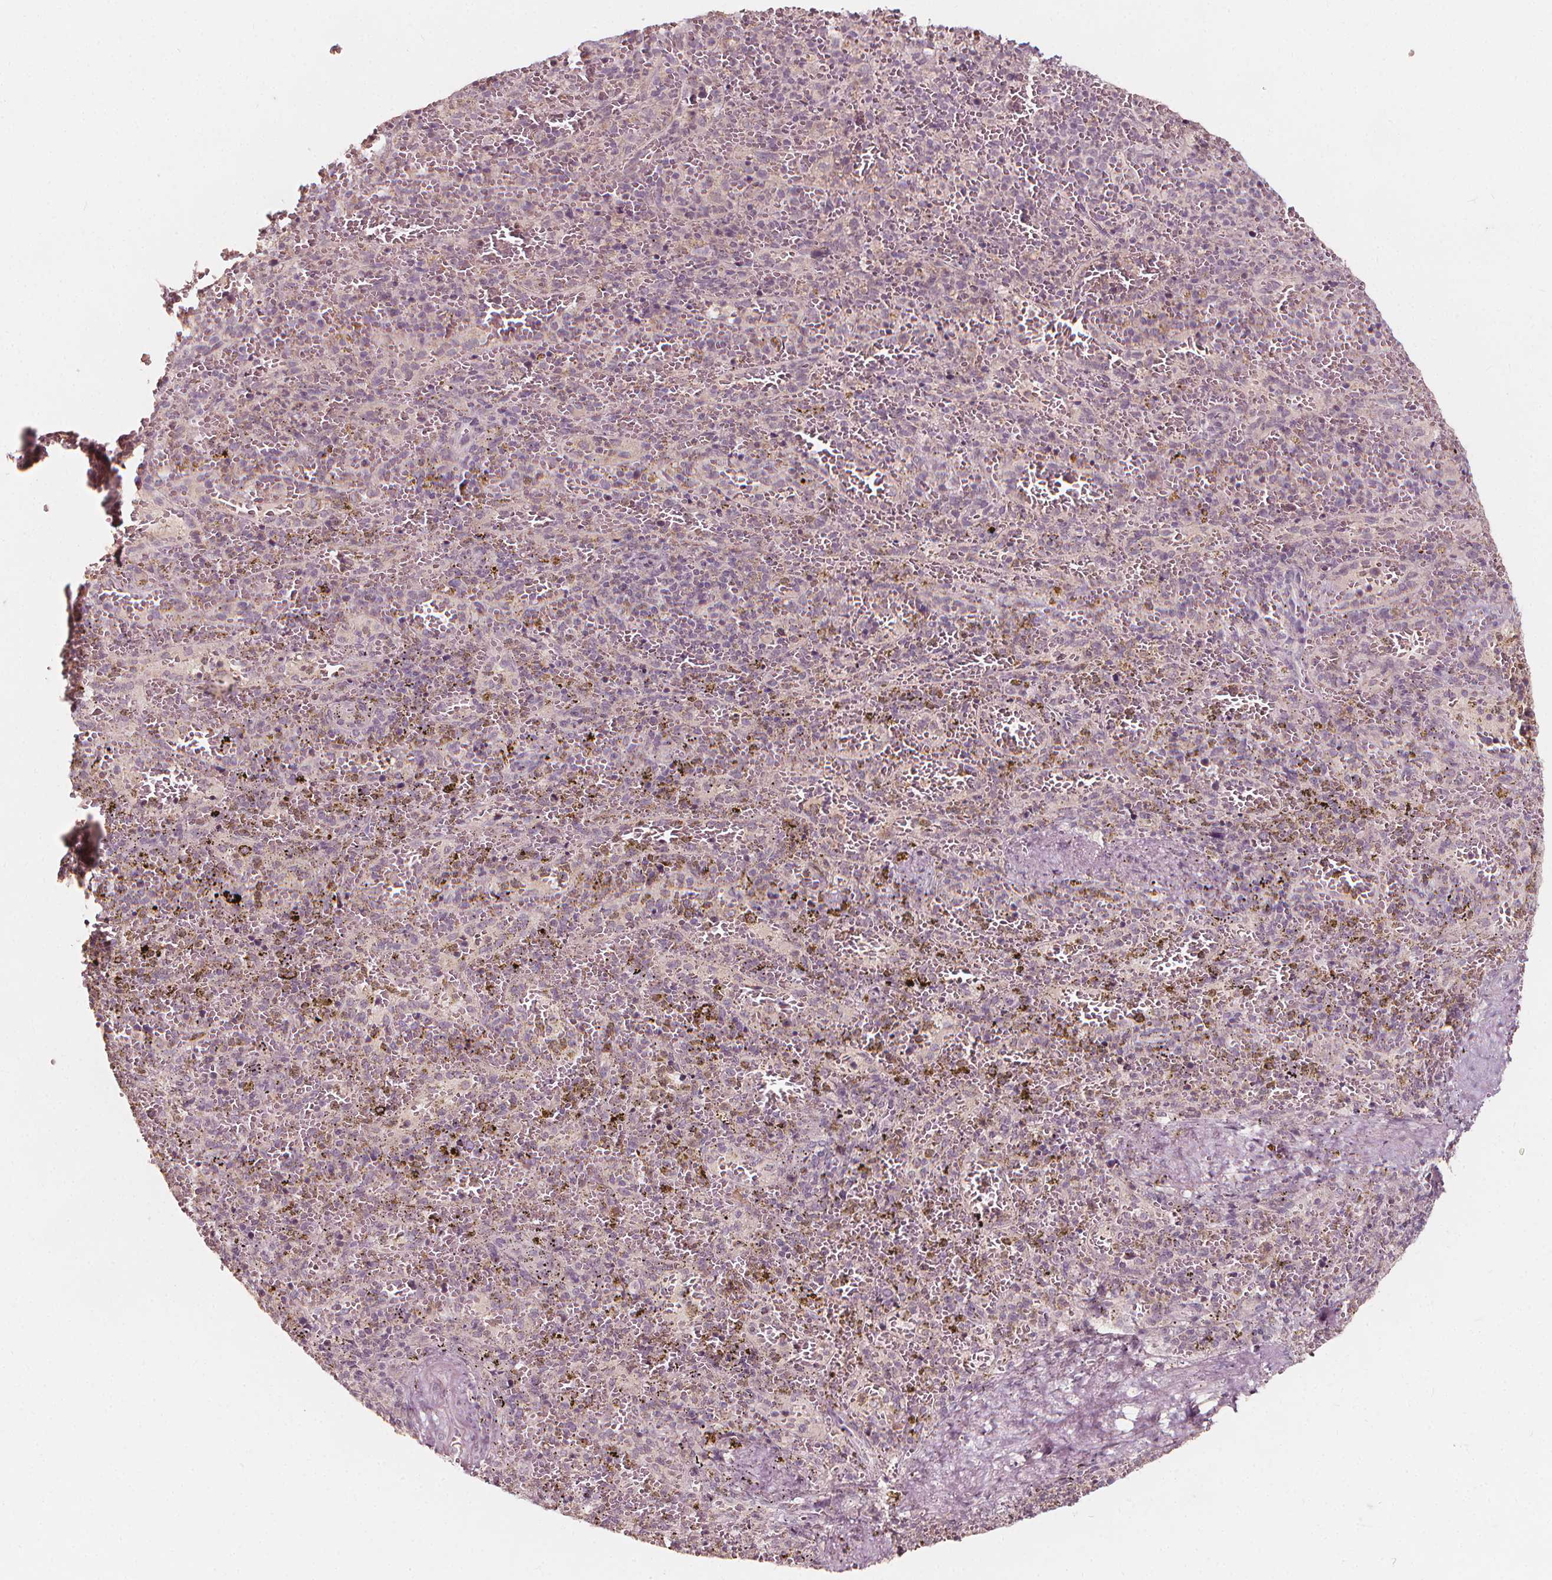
{"staining": {"intensity": "negative", "quantity": "none", "location": "none"}, "tissue": "spleen", "cell_type": "Cells in red pulp", "image_type": "normal", "snomed": [{"axis": "morphology", "description": "Normal tissue, NOS"}, {"axis": "topography", "description": "Spleen"}], "caption": "There is no significant positivity in cells in red pulp of spleen. (Immunohistochemistry (ihc), brightfield microscopy, high magnification).", "gene": "NPC1L1", "patient": {"sex": "female", "age": 50}}